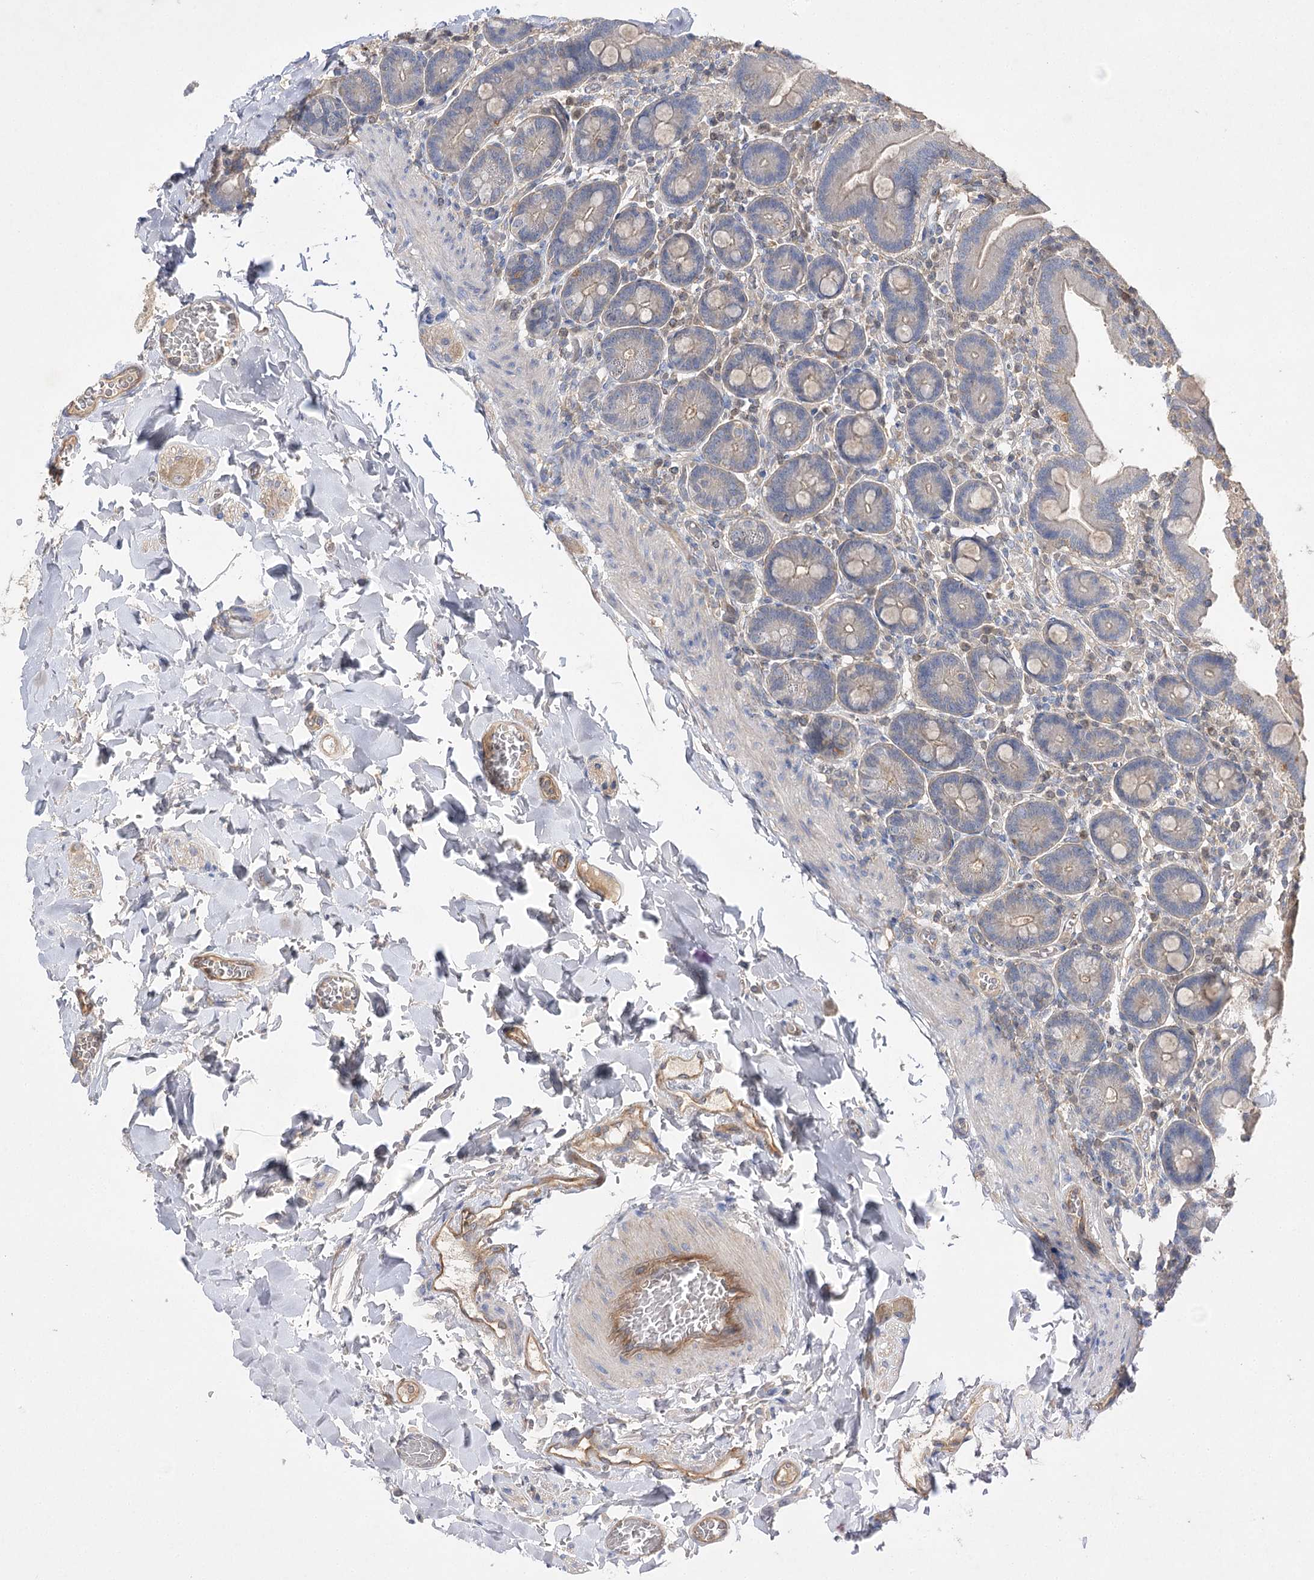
{"staining": {"intensity": "weak", "quantity": "25%-75%", "location": "cytoplasmic/membranous"}, "tissue": "duodenum", "cell_type": "Glandular cells", "image_type": "normal", "snomed": [{"axis": "morphology", "description": "Normal tissue, NOS"}, {"axis": "topography", "description": "Duodenum"}], "caption": "A brown stain shows weak cytoplasmic/membranous expression of a protein in glandular cells of unremarkable duodenum.", "gene": "BCR", "patient": {"sex": "female", "age": 62}}